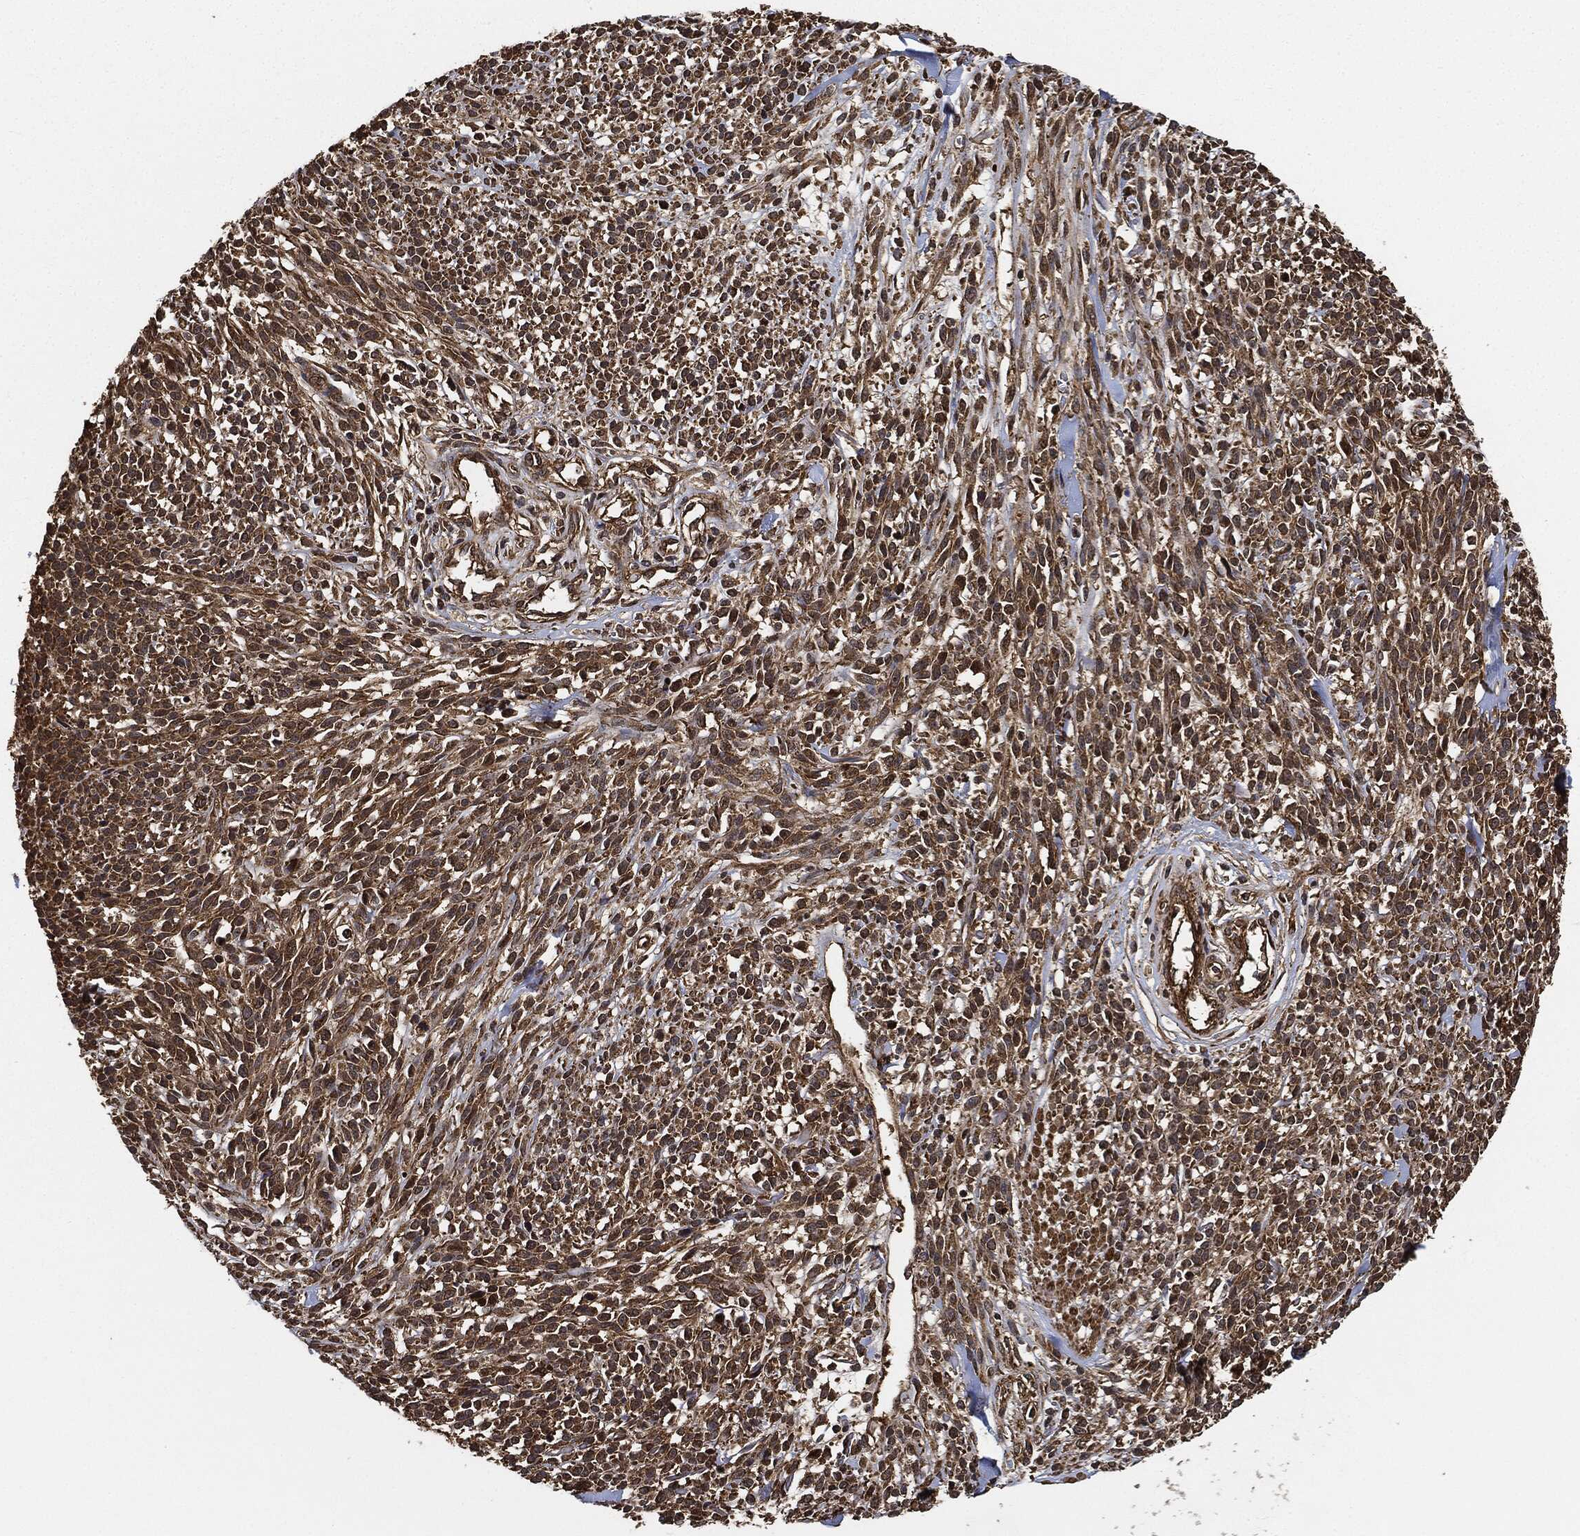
{"staining": {"intensity": "moderate", "quantity": ">75%", "location": "cytoplasmic/membranous"}, "tissue": "melanoma", "cell_type": "Tumor cells", "image_type": "cancer", "snomed": [{"axis": "morphology", "description": "Malignant melanoma, NOS"}, {"axis": "topography", "description": "Skin"}, {"axis": "topography", "description": "Skin of trunk"}], "caption": "Moderate cytoplasmic/membranous staining is identified in about >75% of tumor cells in malignant melanoma.", "gene": "CEP290", "patient": {"sex": "male", "age": 74}}